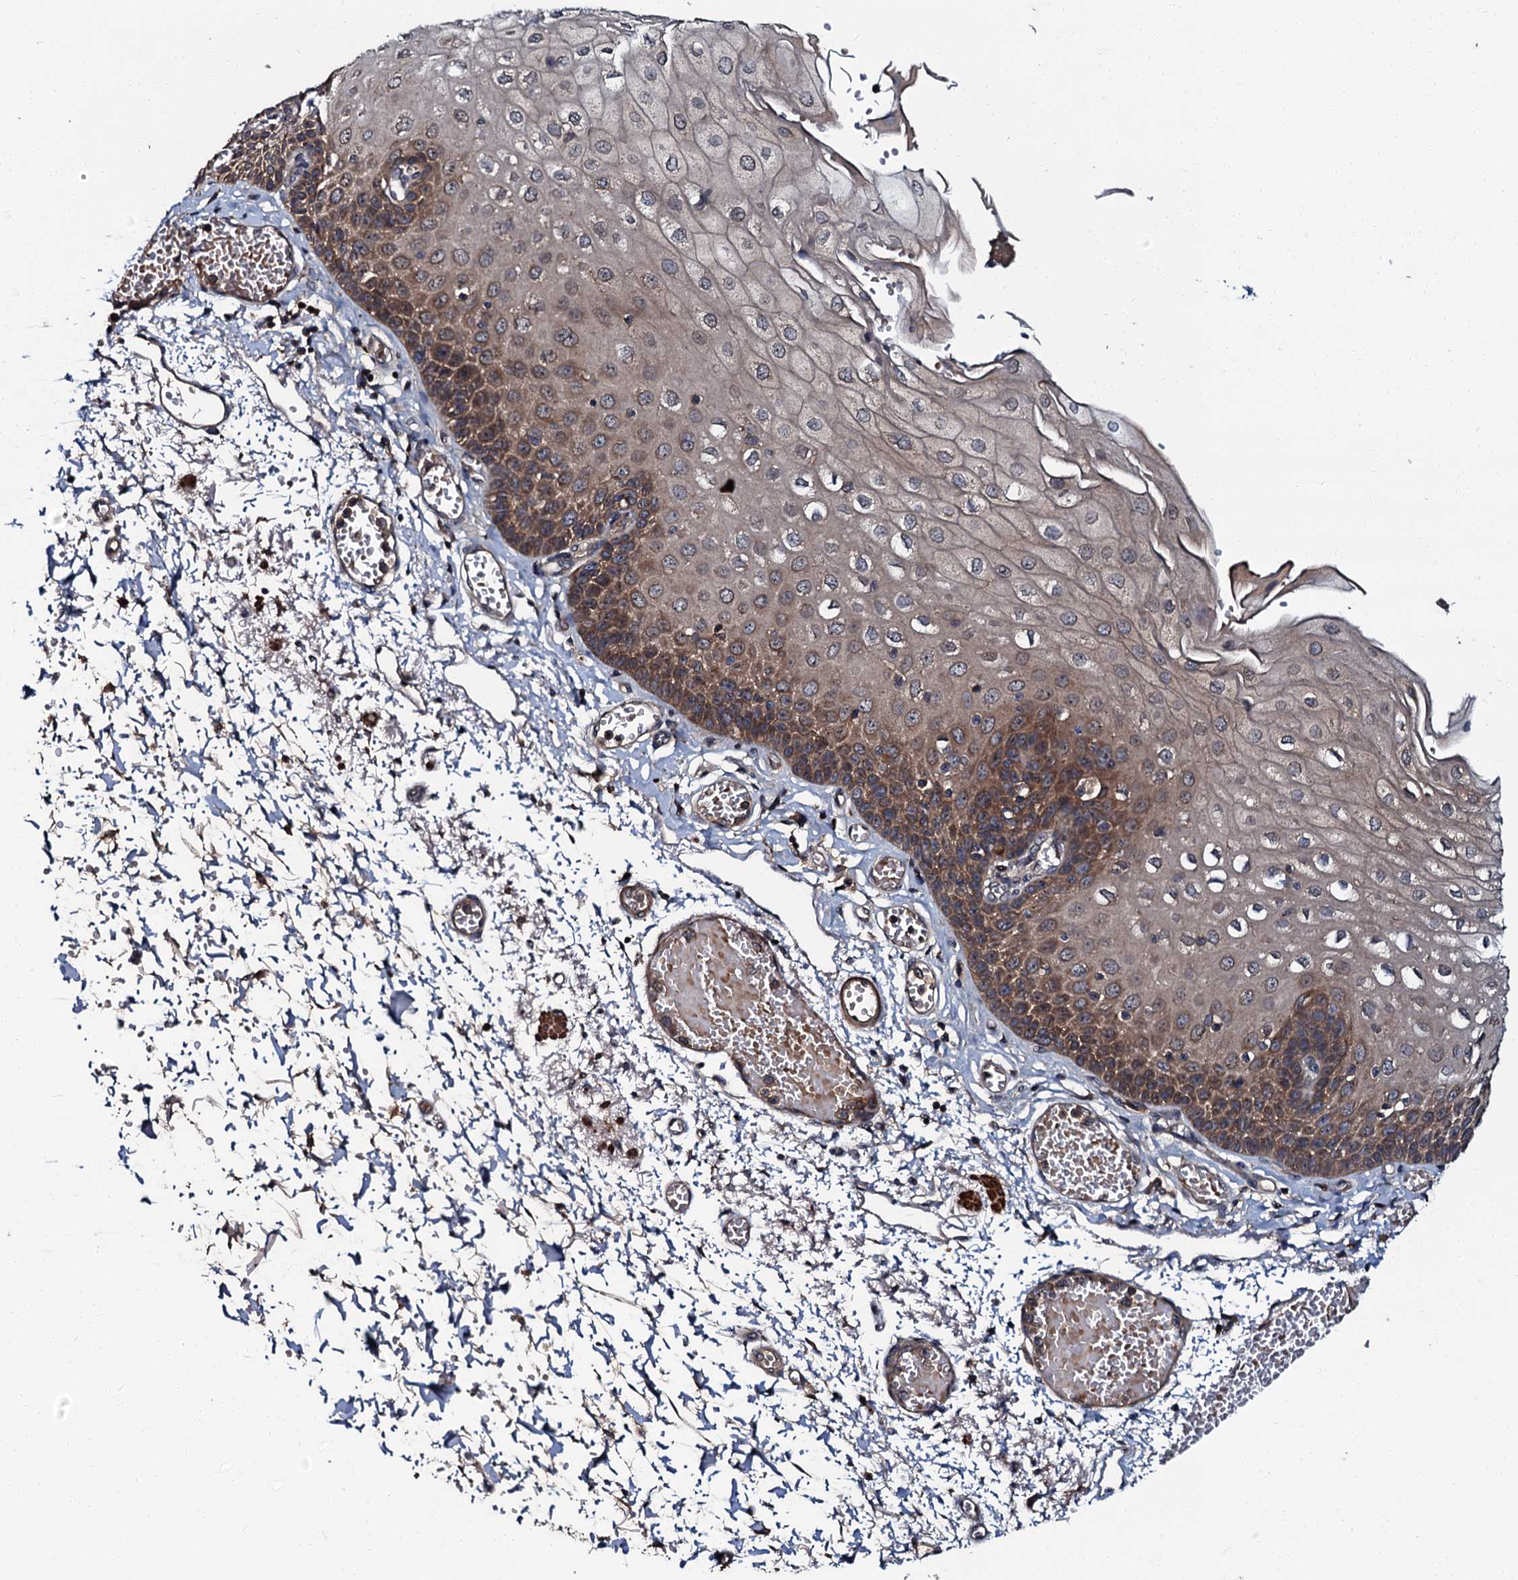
{"staining": {"intensity": "moderate", "quantity": "25%-75%", "location": "cytoplasmic/membranous"}, "tissue": "esophagus", "cell_type": "Squamous epithelial cells", "image_type": "normal", "snomed": [{"axis": "morphology", "description": "Normal tissue, NOS"}, {"axis": "topography", "description": "Esophagus"}], "caption": "Moderate cytoplasmic/membranous protein positivity is identified in about 25%-75% of squamous epithelial cells in esophagus.", "gene": "N4BP1", "patient": {"sex": "male", "age": 81}}